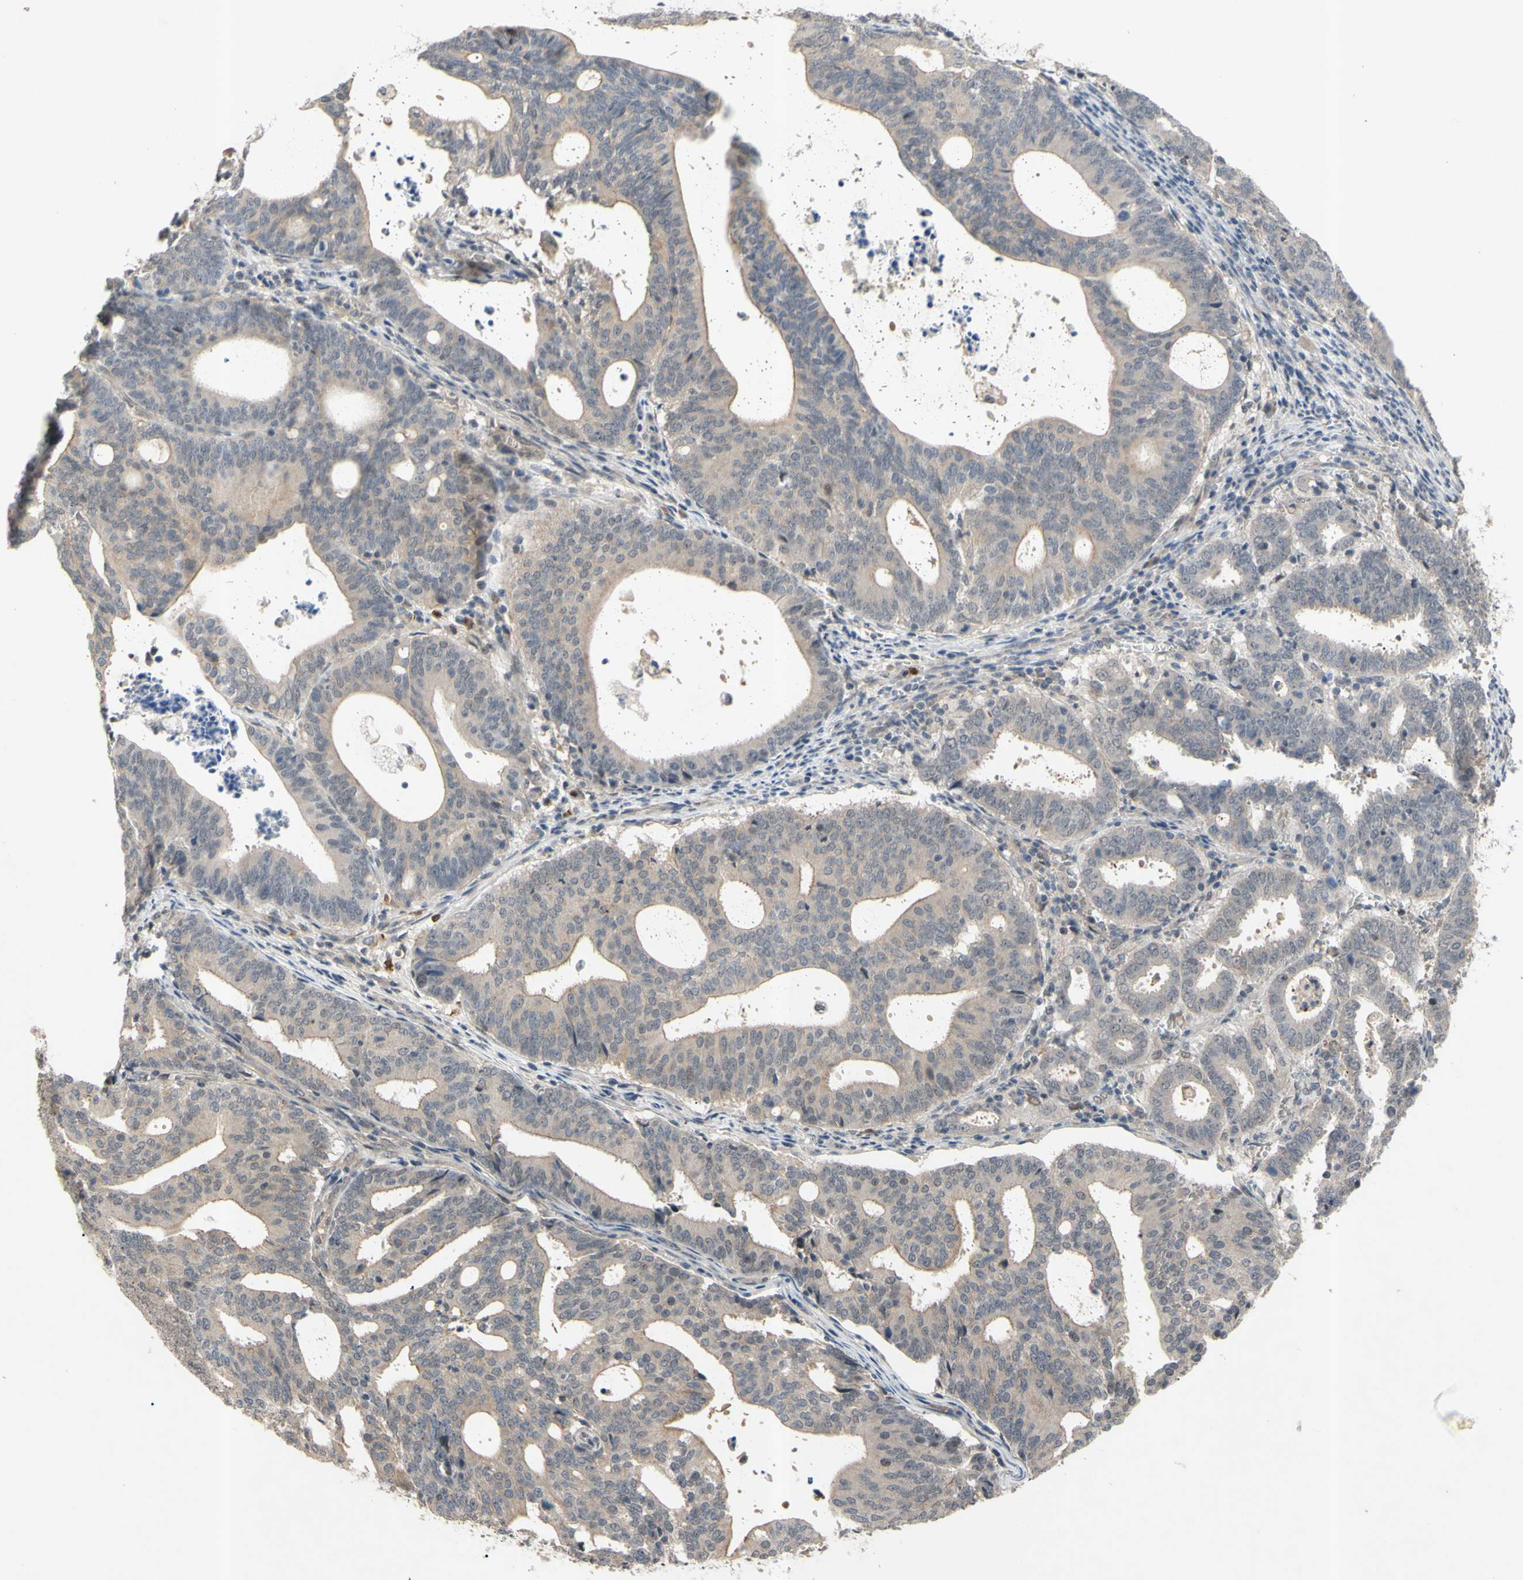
{"staining": {"intensity": "weak", "quantity": ">75%", "location": "cytoplasmic/membranous"}, "tissue": "endometrial cancer", "cell_type": "Tumor cells", "image_type": "cancer", "snomed": [{"axis": "morphology", "description": "Adenocarcinoma, NOS"}, {"axis": "topography", "description": "Uterus"}], "caption": "Immunohistochemistry (IHC) staining of endometrial adenocarcinoma, which shows low levels of weak cytoplasmic/membranous positivity in approximately >75% of tumor cells indicating weak cytoplasmic/membranous protein expression. The staining was performed using DAB (3,3'-diaminobenzidine) (brown) for protein detection and nuclei were counterstained in hematoxylin (blue).", "gene": "ALK", "patient": {"sex": "female", "age": 83}}